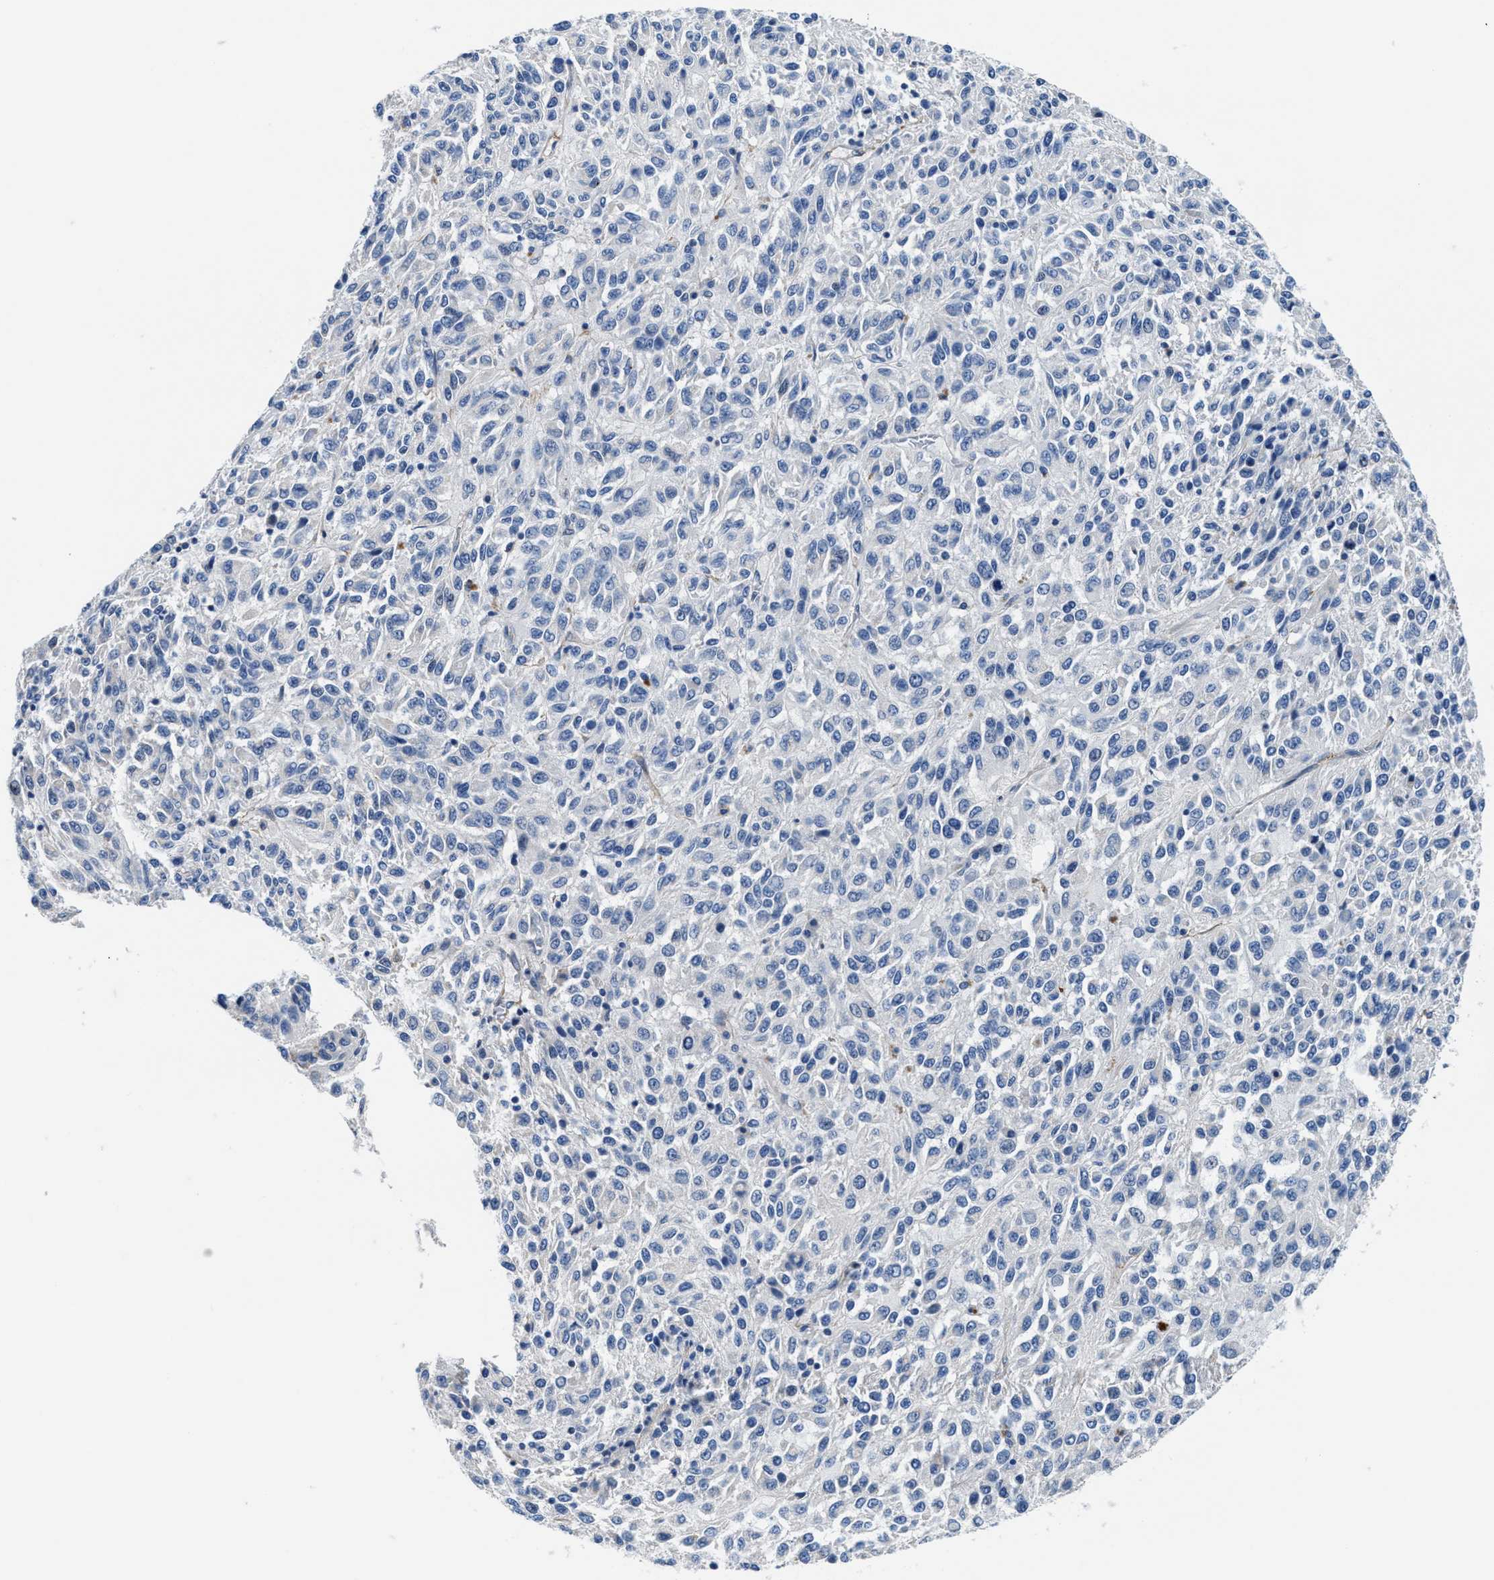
{"staining": {"intensity": "negative", "quantity": "none", "location": "none"}, "tissue": "melanoma", "cell_type": "Tumor cells", "image_type": "cancer", "snomed": [{"axis": "morphology", "description": "Malignant melanoma, Metastatic site"}, {"axis": "topography", "description": "Lung"}], "caption": "Tumor cells show no significant positivity in melanoma.", "gene": "PARG", "patient": {"sex": "male", "age": 64}}